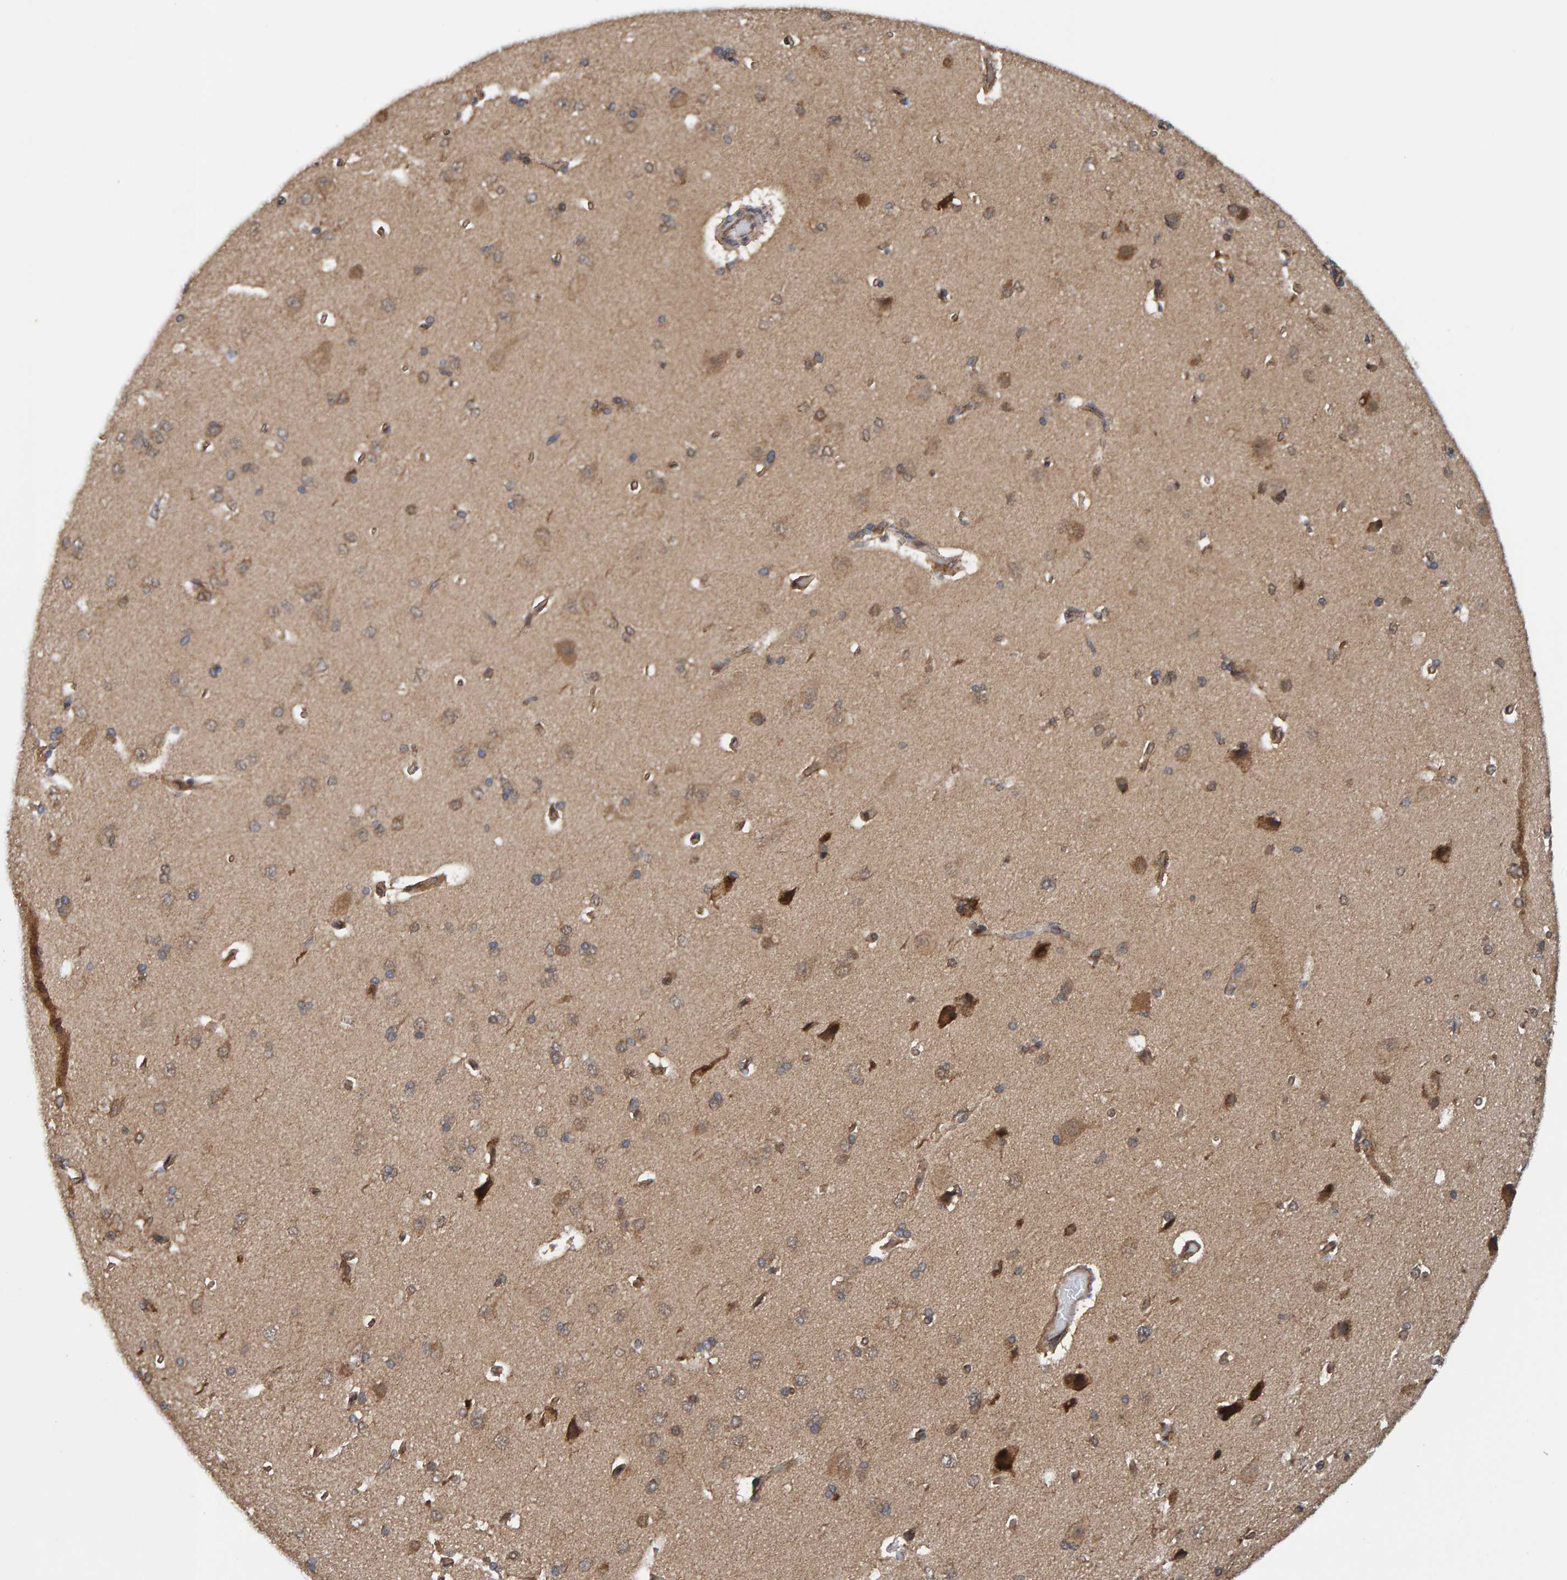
{"staining": {"intensity": "moderate", "quantity": ">75%", "location": "cytoplasmic/membranous"}, "tissue": "cerebral cortex", "cell_type": "Endothelial cells", "image_type": "normal", "snomed": [{"axis": "morphology", "description": "Normal tissue, NOS"}, {"axis": "topography", "description": "Cerebral cortex"}], "caption": "This is an image of IHC staining of unremarkable cerebral cortex, which shows moderate positivity in the cytoplasmic/membranous of endothelial cells.", "gene": "SCRN2", "patient": {"sex": "male", "age": 62}}